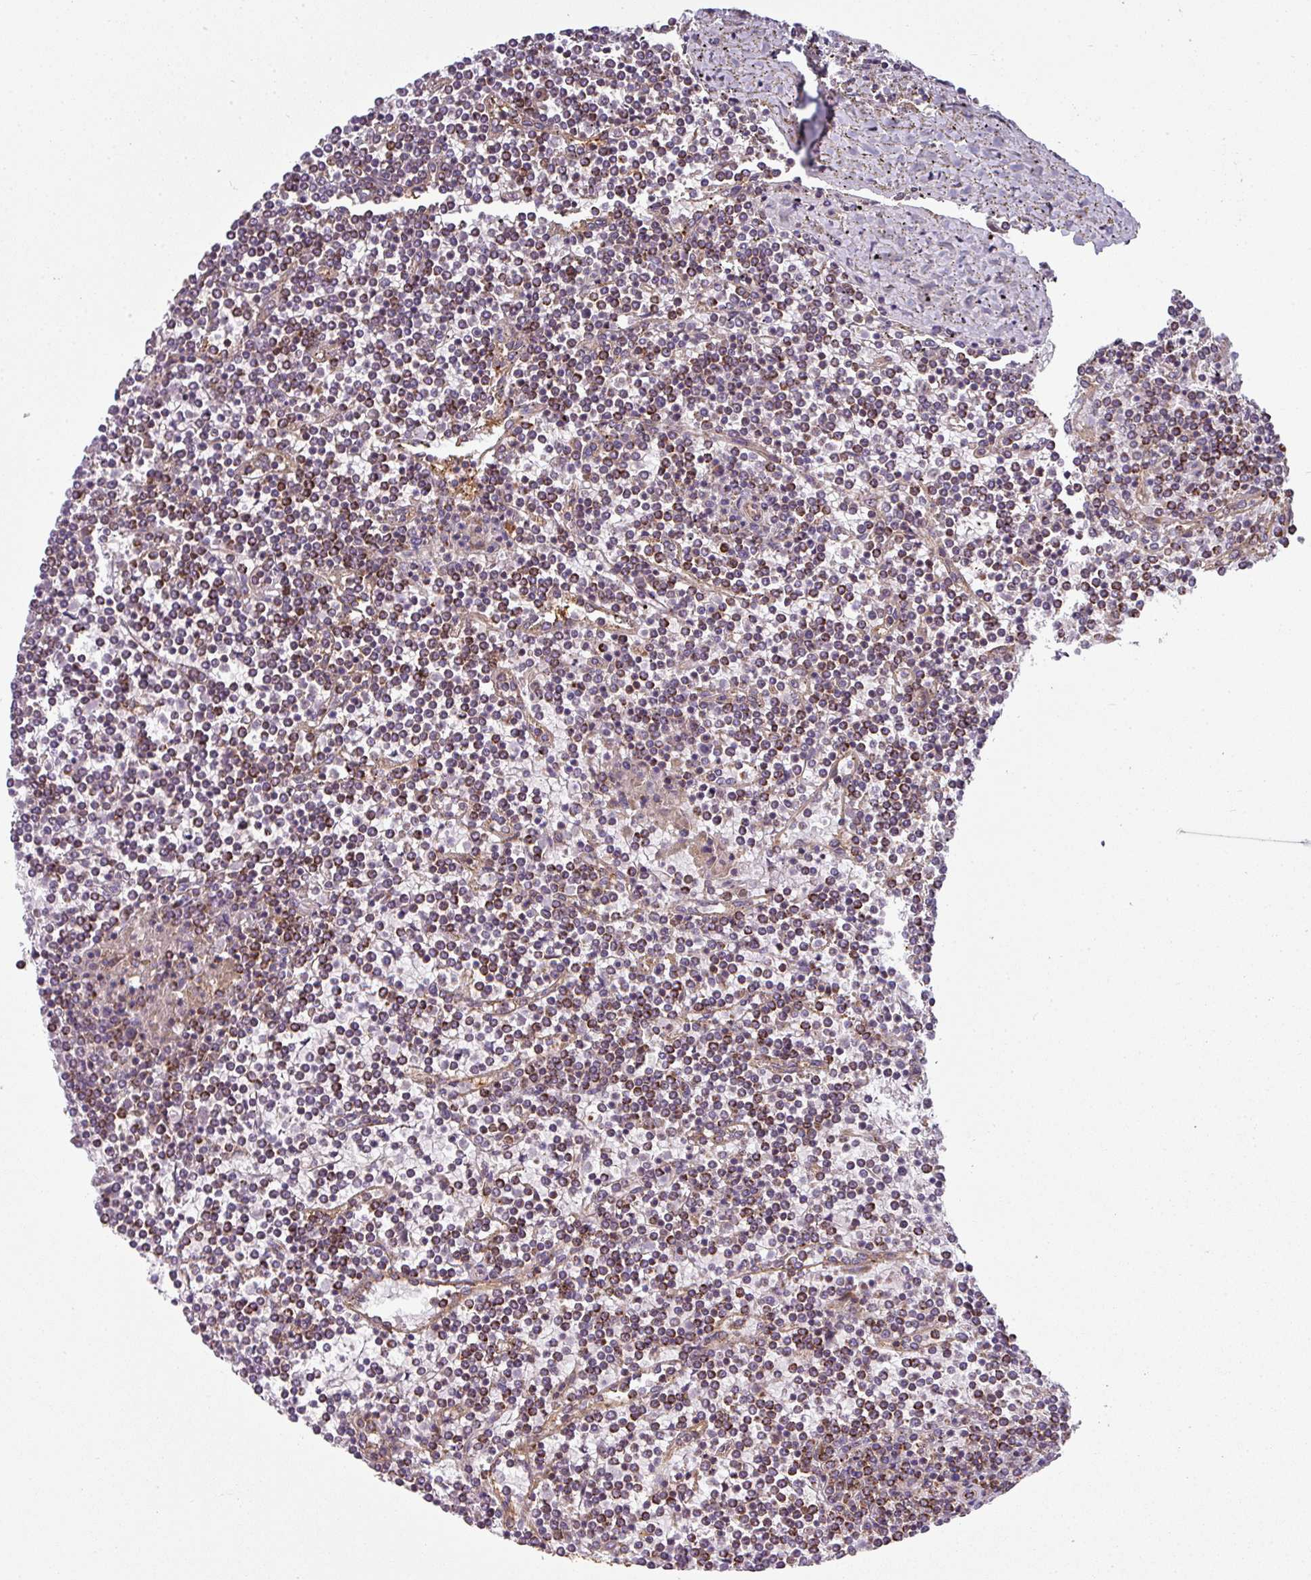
{"staining": {"intensity": "moderate", "quantity": "25%-75%", "location": "cytoplasmic/membranous"}, "tissue": "lymphoma", "cell_type": "Tumor cells", "image_type": "cancer", "snomed": [{"axis": "morphology", "description": "Malignant lymphoma, non-Hodgkin's type, Low grade"}, {"axis": "topography", "description": "Spleen"}], "caption": "Tumor cells exhibit medium levels of moderate cytoplasmic/membranous expression in about 25%-75% of cells in human lymphoma.", "gene": "PRELID3B", "patient": {"sex": "female", "age": 19}}